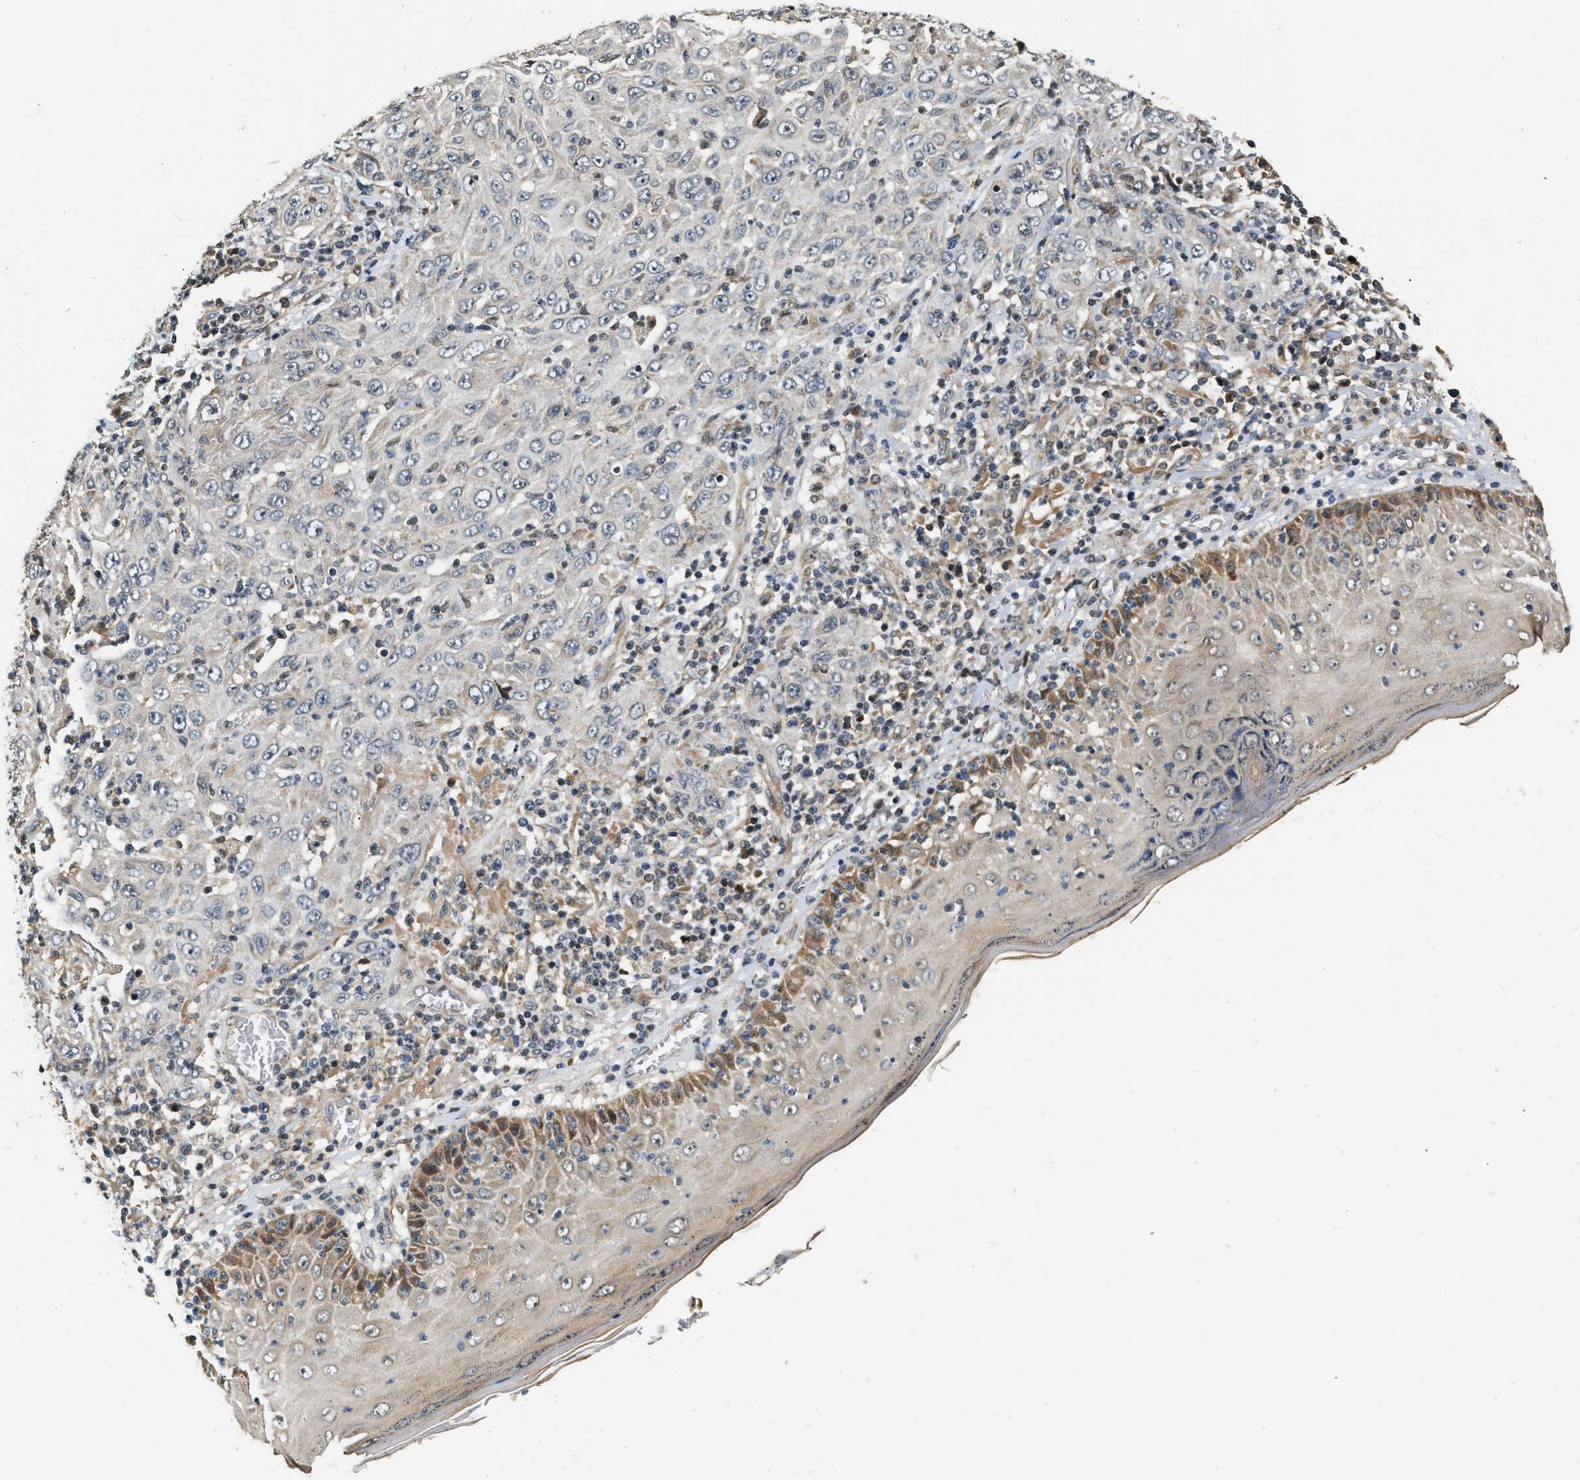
{"staining": {"intensity": "weak", "quantity": "<25%", "location": "cytoplasmic/membranous"}, "tissue": "skin cancer", "cell_type": "Tumor cells", "image_type": "cancer", "snomed": [{"axis": "morphology", "description": "Squamous cell carcinoma, NOS"}, {"axis": "topography", "description": "Skin"}], "caption": "A micrograph of skin squamous cell carcinoma stained for a protein shows no brown staining in tumor cells.", "gene": "EXTL2", "patient": {"sex": "female", "age": 88}}